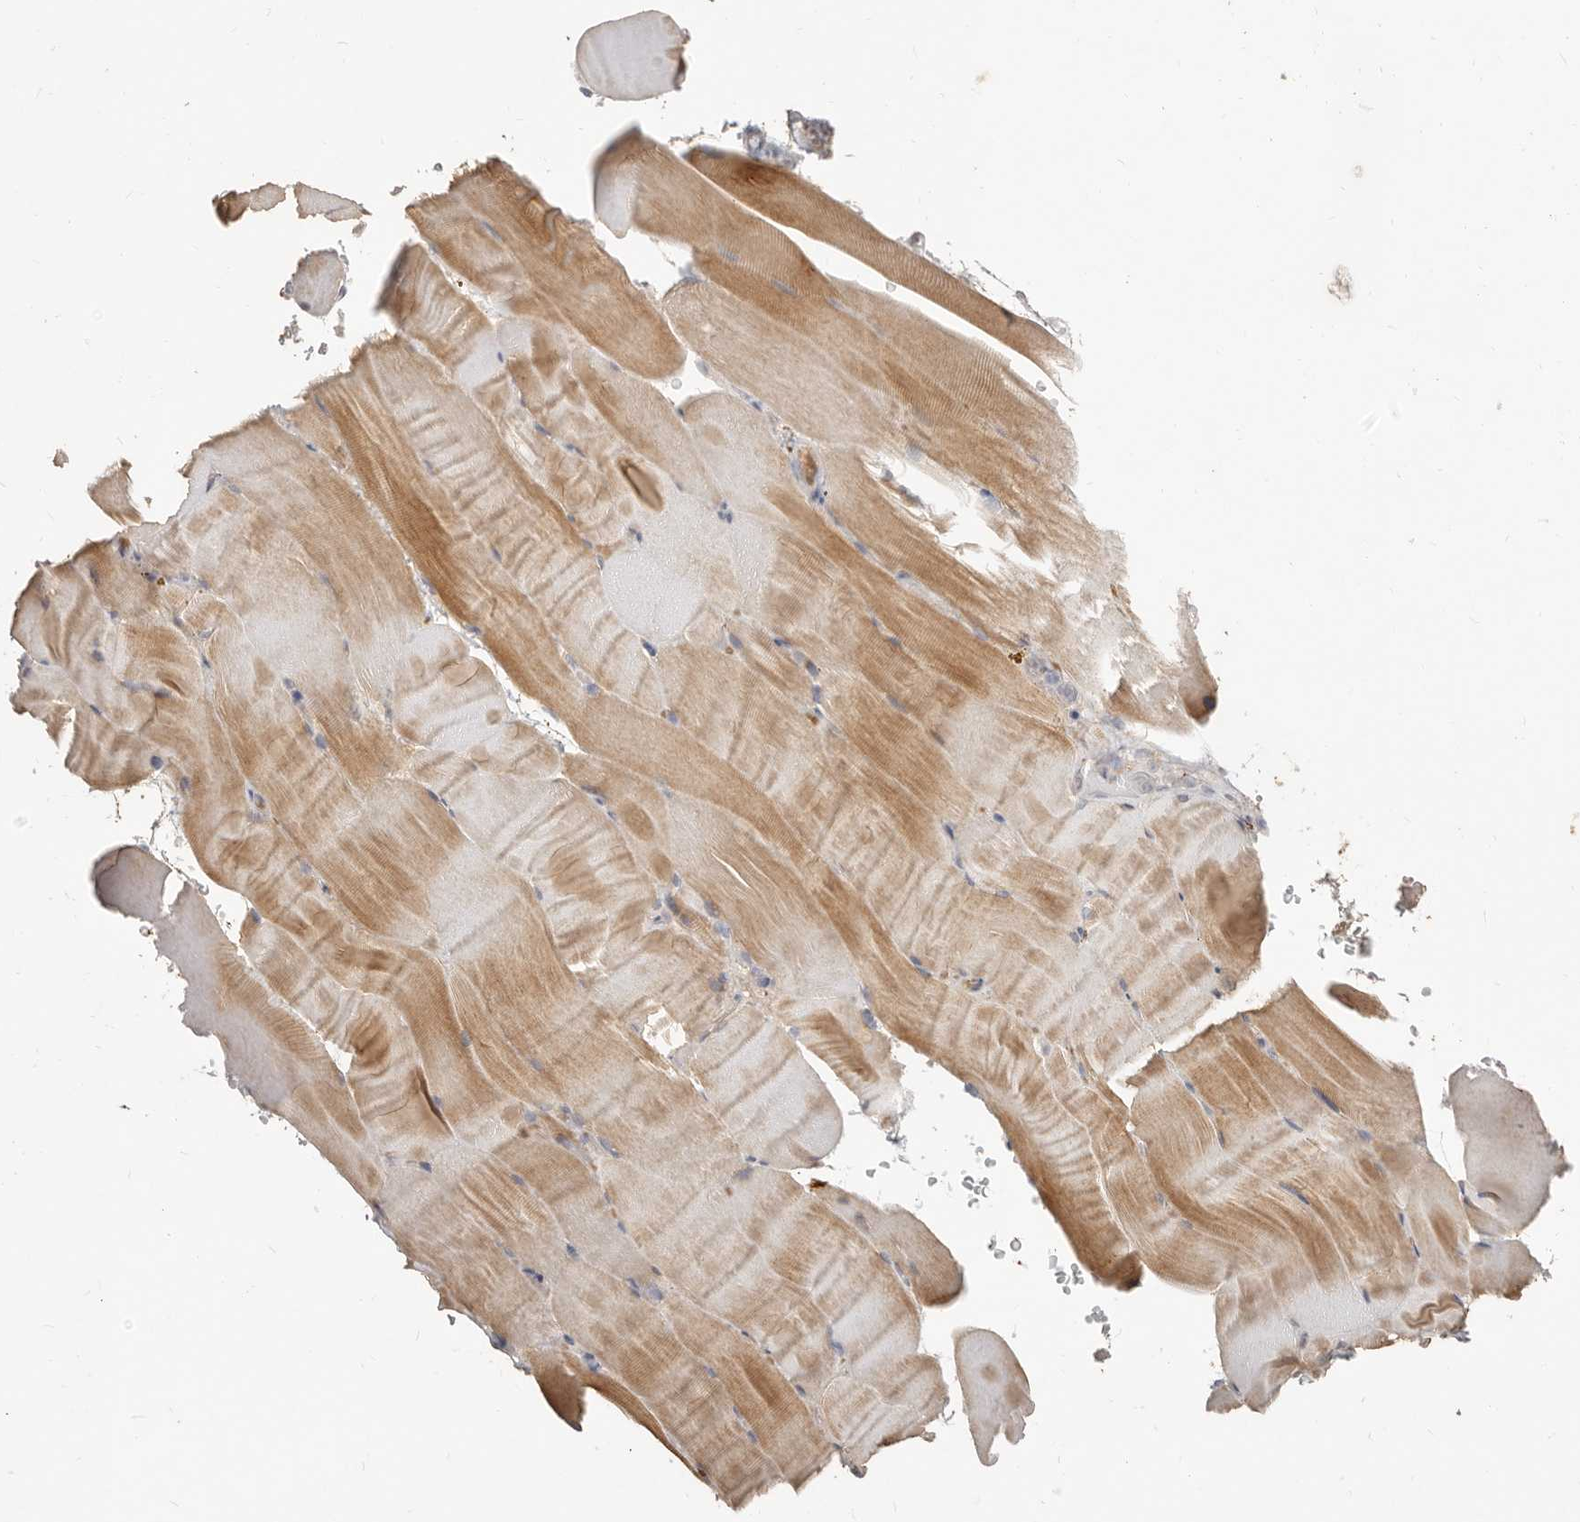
{"staining": {"intensity": "moderate", "quantity": "25%-75%", "location": "cytoplasmic/membranous"}, "tissue": "skeletal muscle", "cell_type": "Myocytes", "image_type": "normal", "snomed": [{"axis": "morphology", "description": "Normal tissue, NOS"}, {"axis": "topography", "description": "Skeletal muscle"}, {"axis": "topography", "description": "Parathyroid gland"}], "caption": "This photomicrograph reveals immunohistochemistry (IHC) staining of unremarkable human skeletal muscle, with medium moderate cytoplasmic/membranous staining in about 25%-75% of myocytes.", "gene": "MTFR2", "patient": {"sex": "female", "age": 37}}